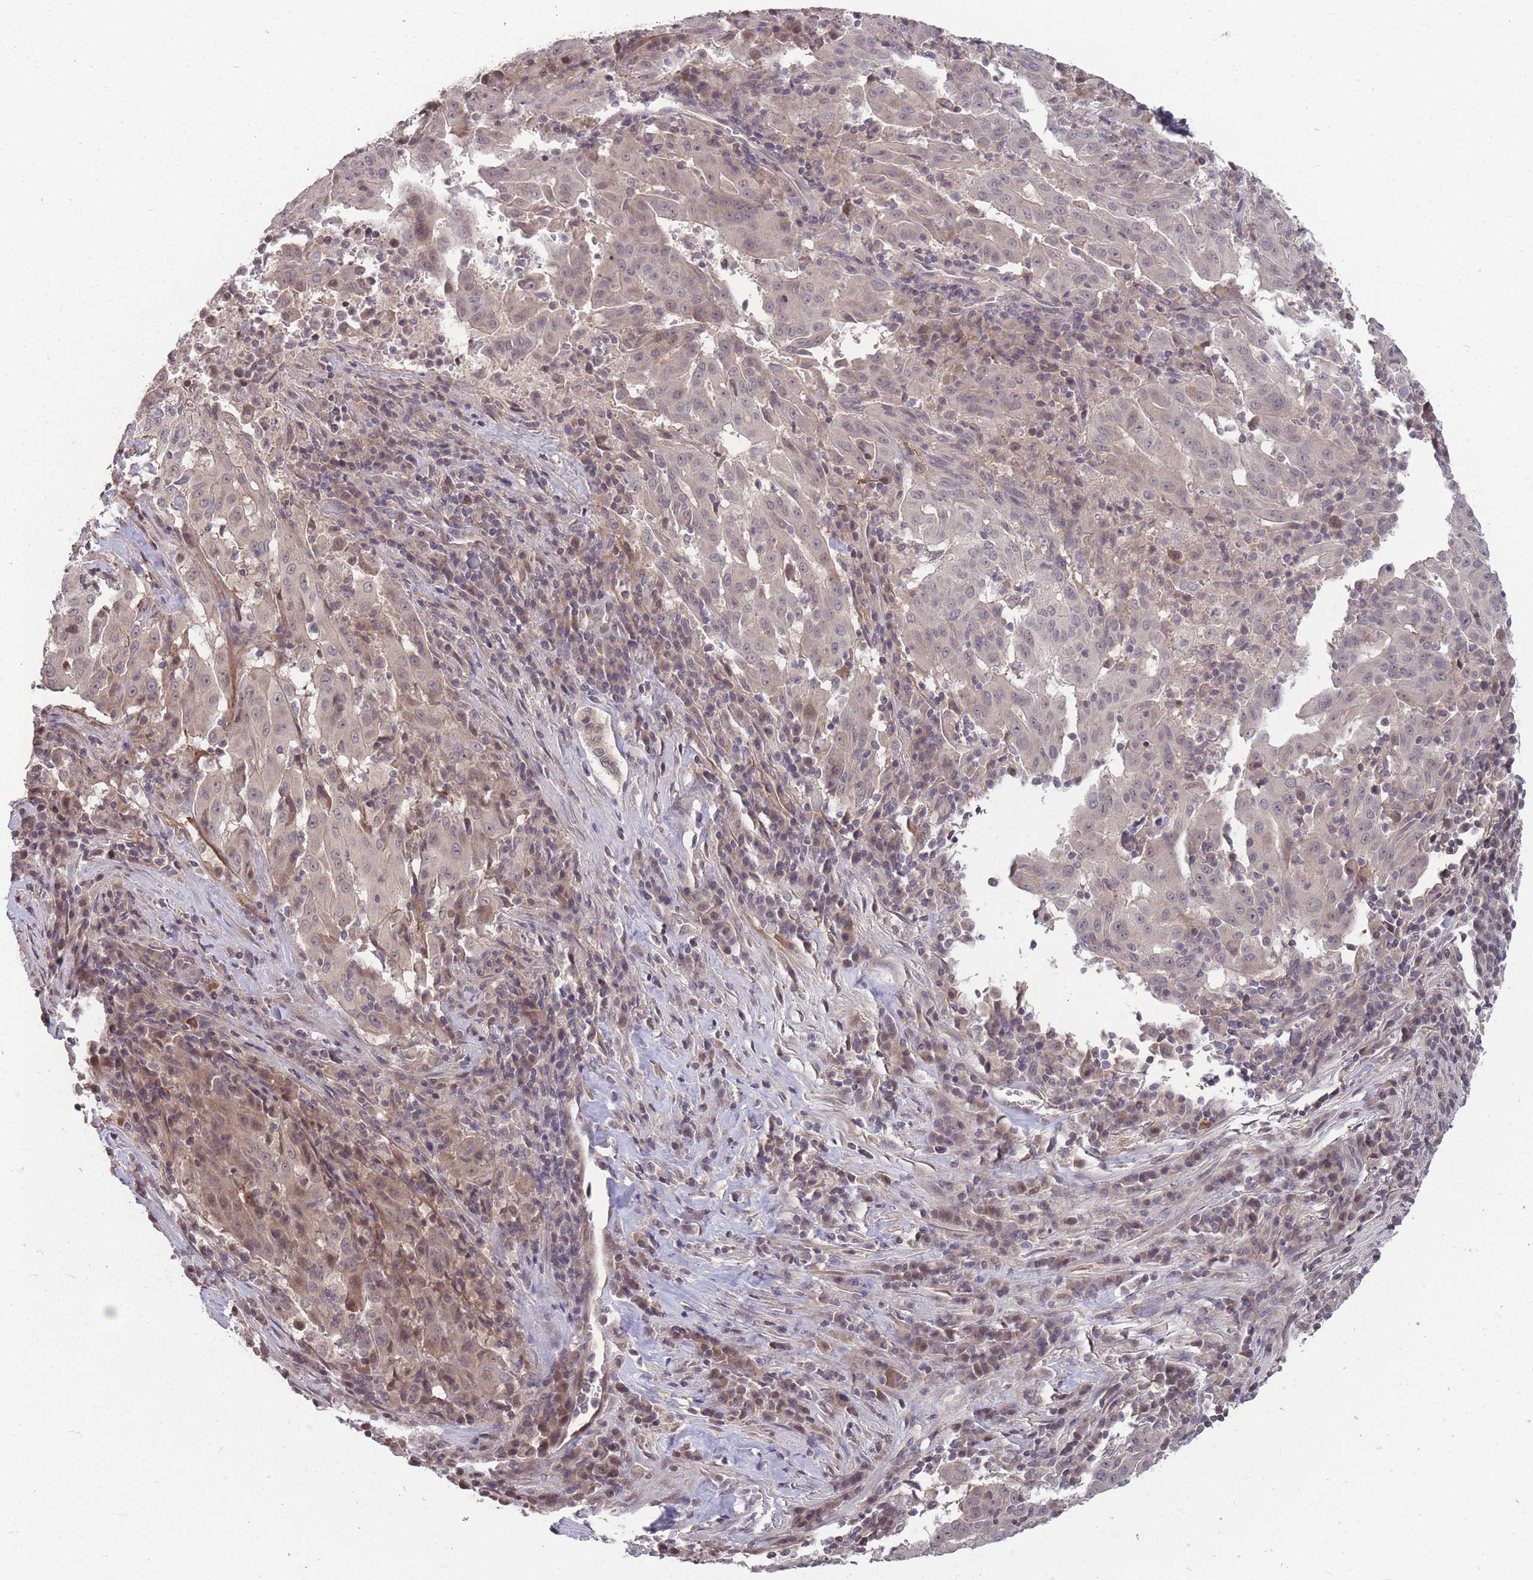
{"staining": {"intensity": "weak", "quantity": "25%-75%", "location": "cytoplasmic/membranous"}, "tissue": "pancreatic cancer", "cell_type": "Tumor cells", "image_type": "cancer", "snomed": [{"axis": "morphology", "description": "Adenocarcinoma, NOS"}, {"axis": "topography", "description": "Pancreas"}], "caption": "Tumor cells demonstrate weak cytoplasmic/membranous expression in about 25%-75% of cells in pancreatic adenocarcinoma.", "gene": "GGT5", "patient": {"sex": "male", "age": 63}}